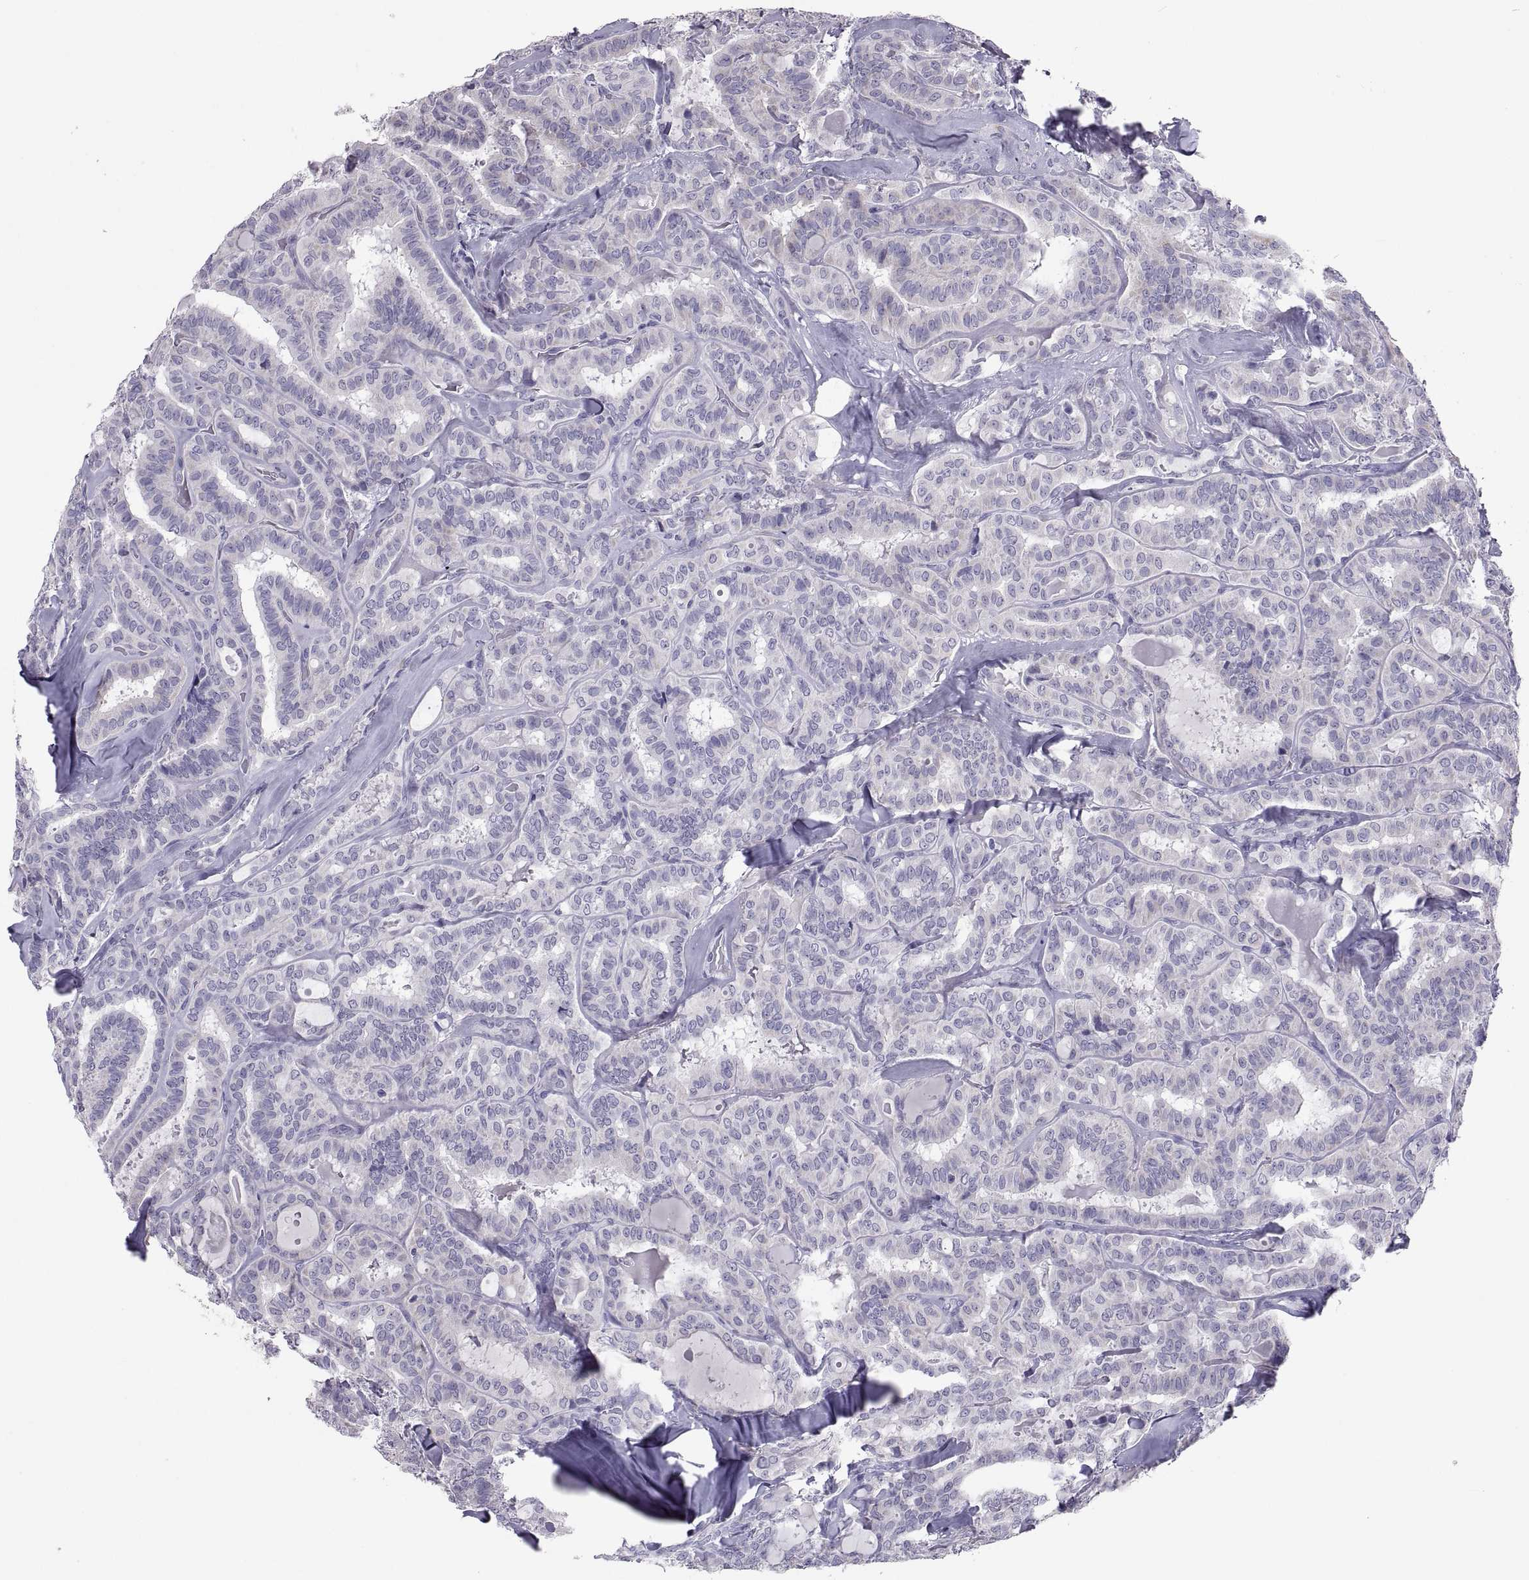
{"staining": {"intensity": "negative", "quantity": "none", "location": "none"}, "tissue": "thyroid cancer", "cell_type": "Tumor cells", "image_type": "cancer", "snomed": [{"axis": "morphology", "description": "Papillary adenocarcinoma, NOS"}, {"axis": "topography", "description": "Thyroid gland"}], "caption": "Tumor cells are negative for protein expression in human papillary adenocarcinoma (thyroid).", "gene": "IGSF1", "patient": {"sex": "female", "age": 39}}